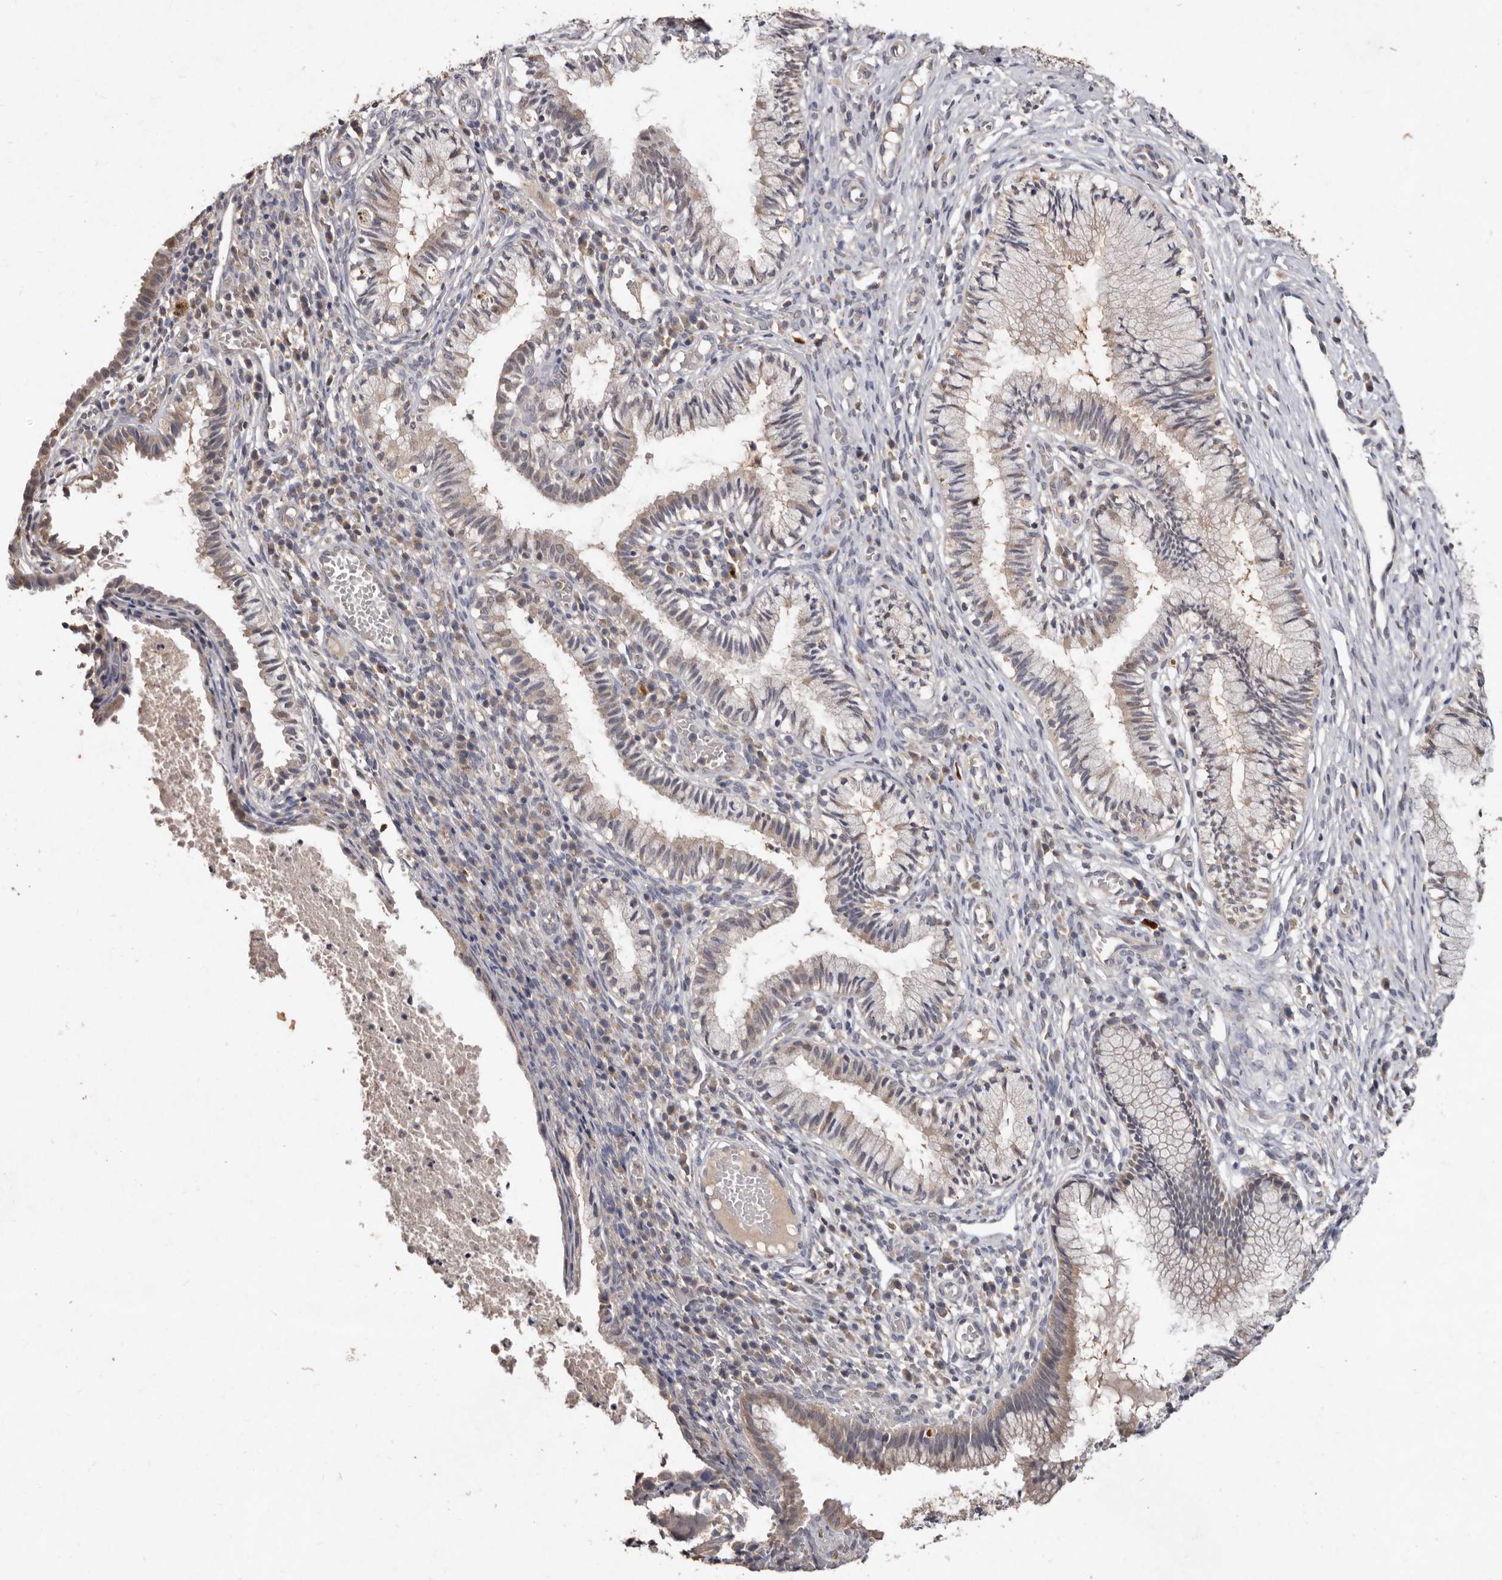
{"staining": {"intensity": "weak", "quantity": "<25%", "location": "cytoplasmic/membranous"}, "tissue": "cervix", "cell_type": "Glandular cells", "image_type": "normal", "snomed": [{"axis": "morphology", "description": "Normal tissue, NOS"}, {"axis": "topography", "description": "Cervix"}], "caption": "High magnification brightfield microscopy of benign cervix stained with DAB (brown) and counterstained with hematoxylin (blue): glandular cells show no significant expression.", "gene": "EDEM1", "patient": {"sex": "female", "age": 27}}